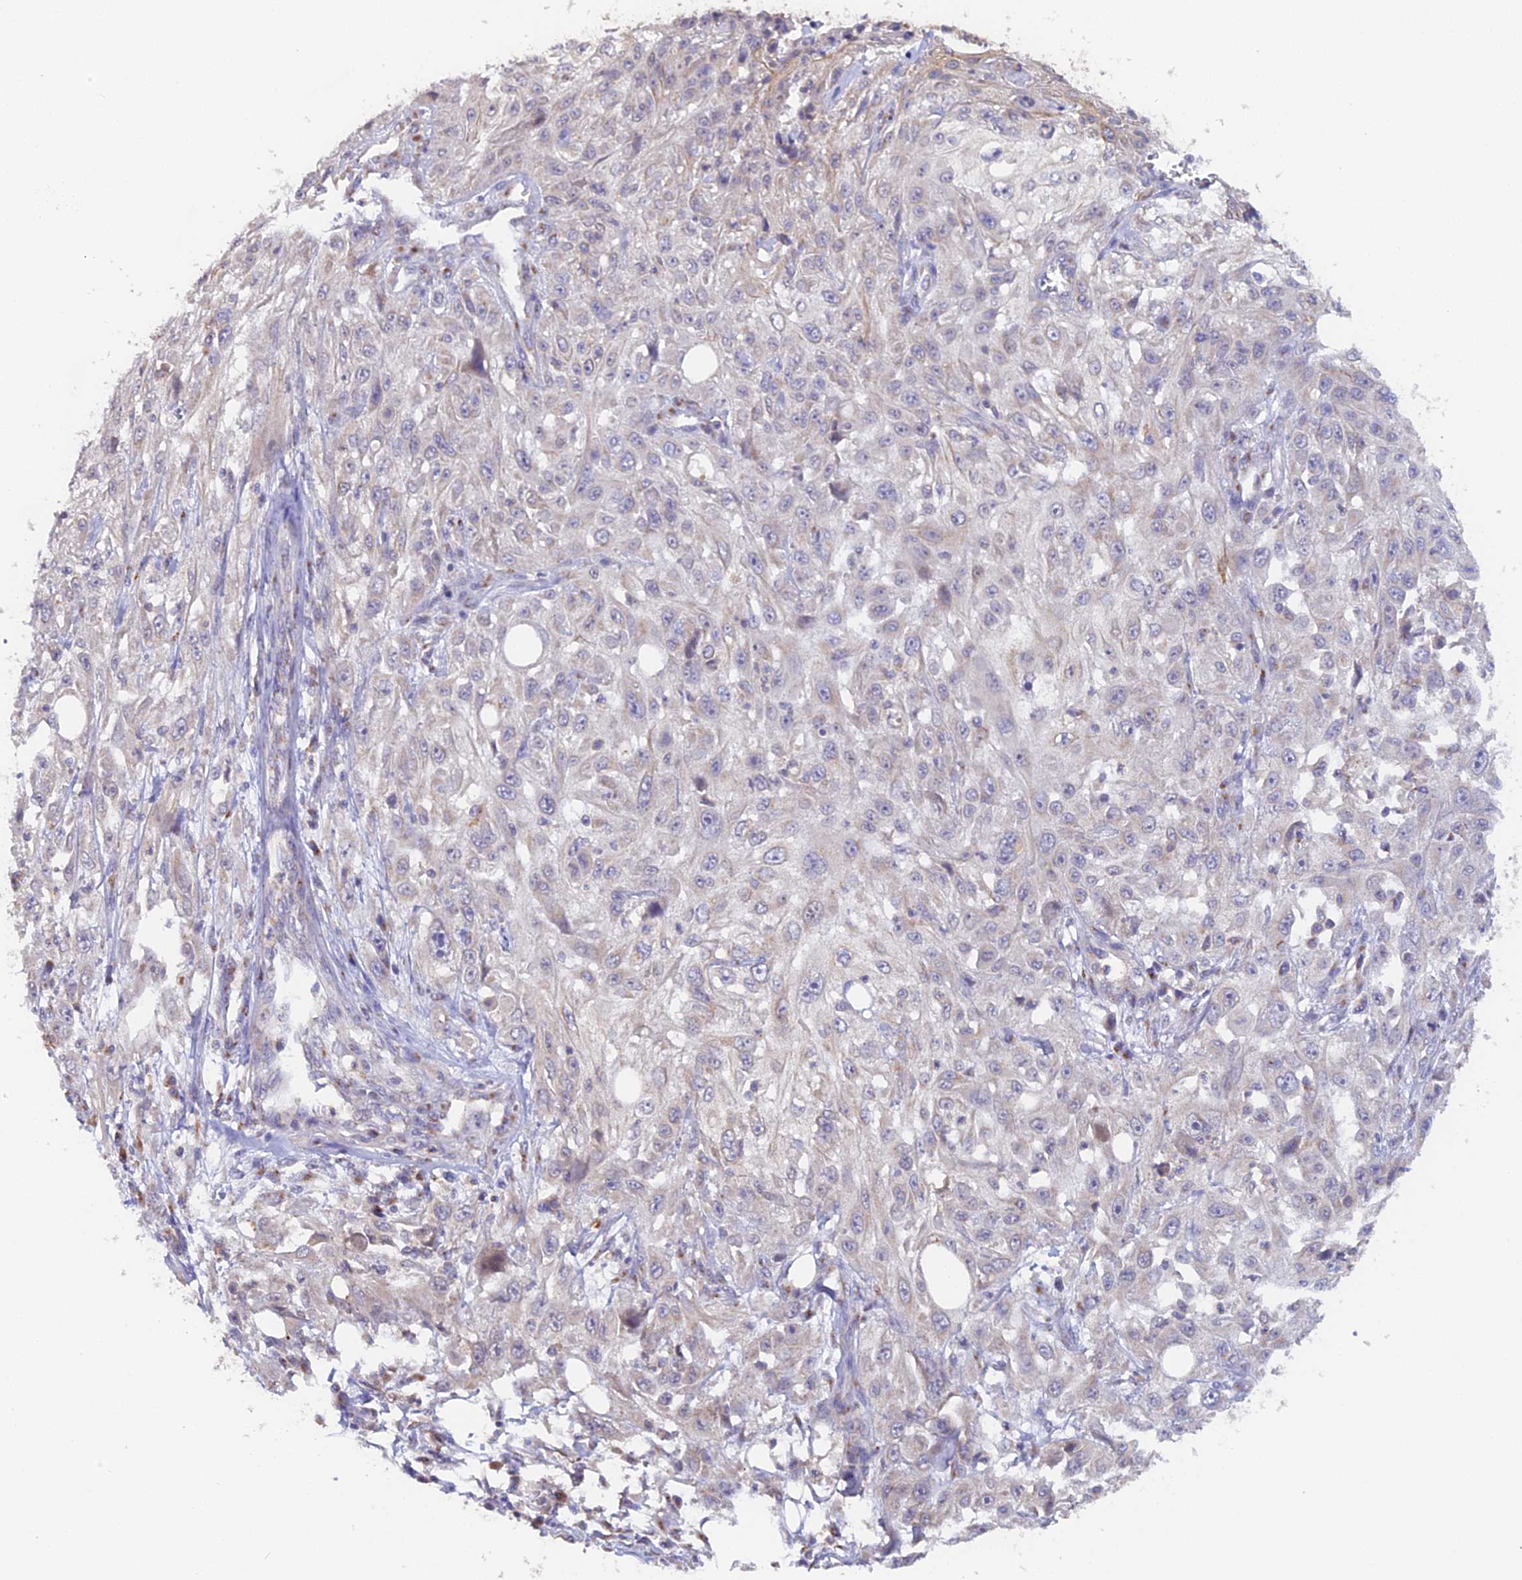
{"staining": {"intensity": "negative", "quantity": "none", "location": "none"}, "tissue": "skin cancer", "cell_type": "Tumor cells", "image_type": "cancer", "snomed": [{"axis": "morphology", "description": "Squamous cell carcinoma, NOS"}, {"axis": "topography", "description": "Skin"}], "caption": "Immunohistochemistry photomicrograph of human skin cancer (squamous cell carcinoma) stained for a protein (brown), which demonstrates no positivity in tumor cells.", "gene": "TANGO6", "patient": {"sex": "male", "age": 75}}